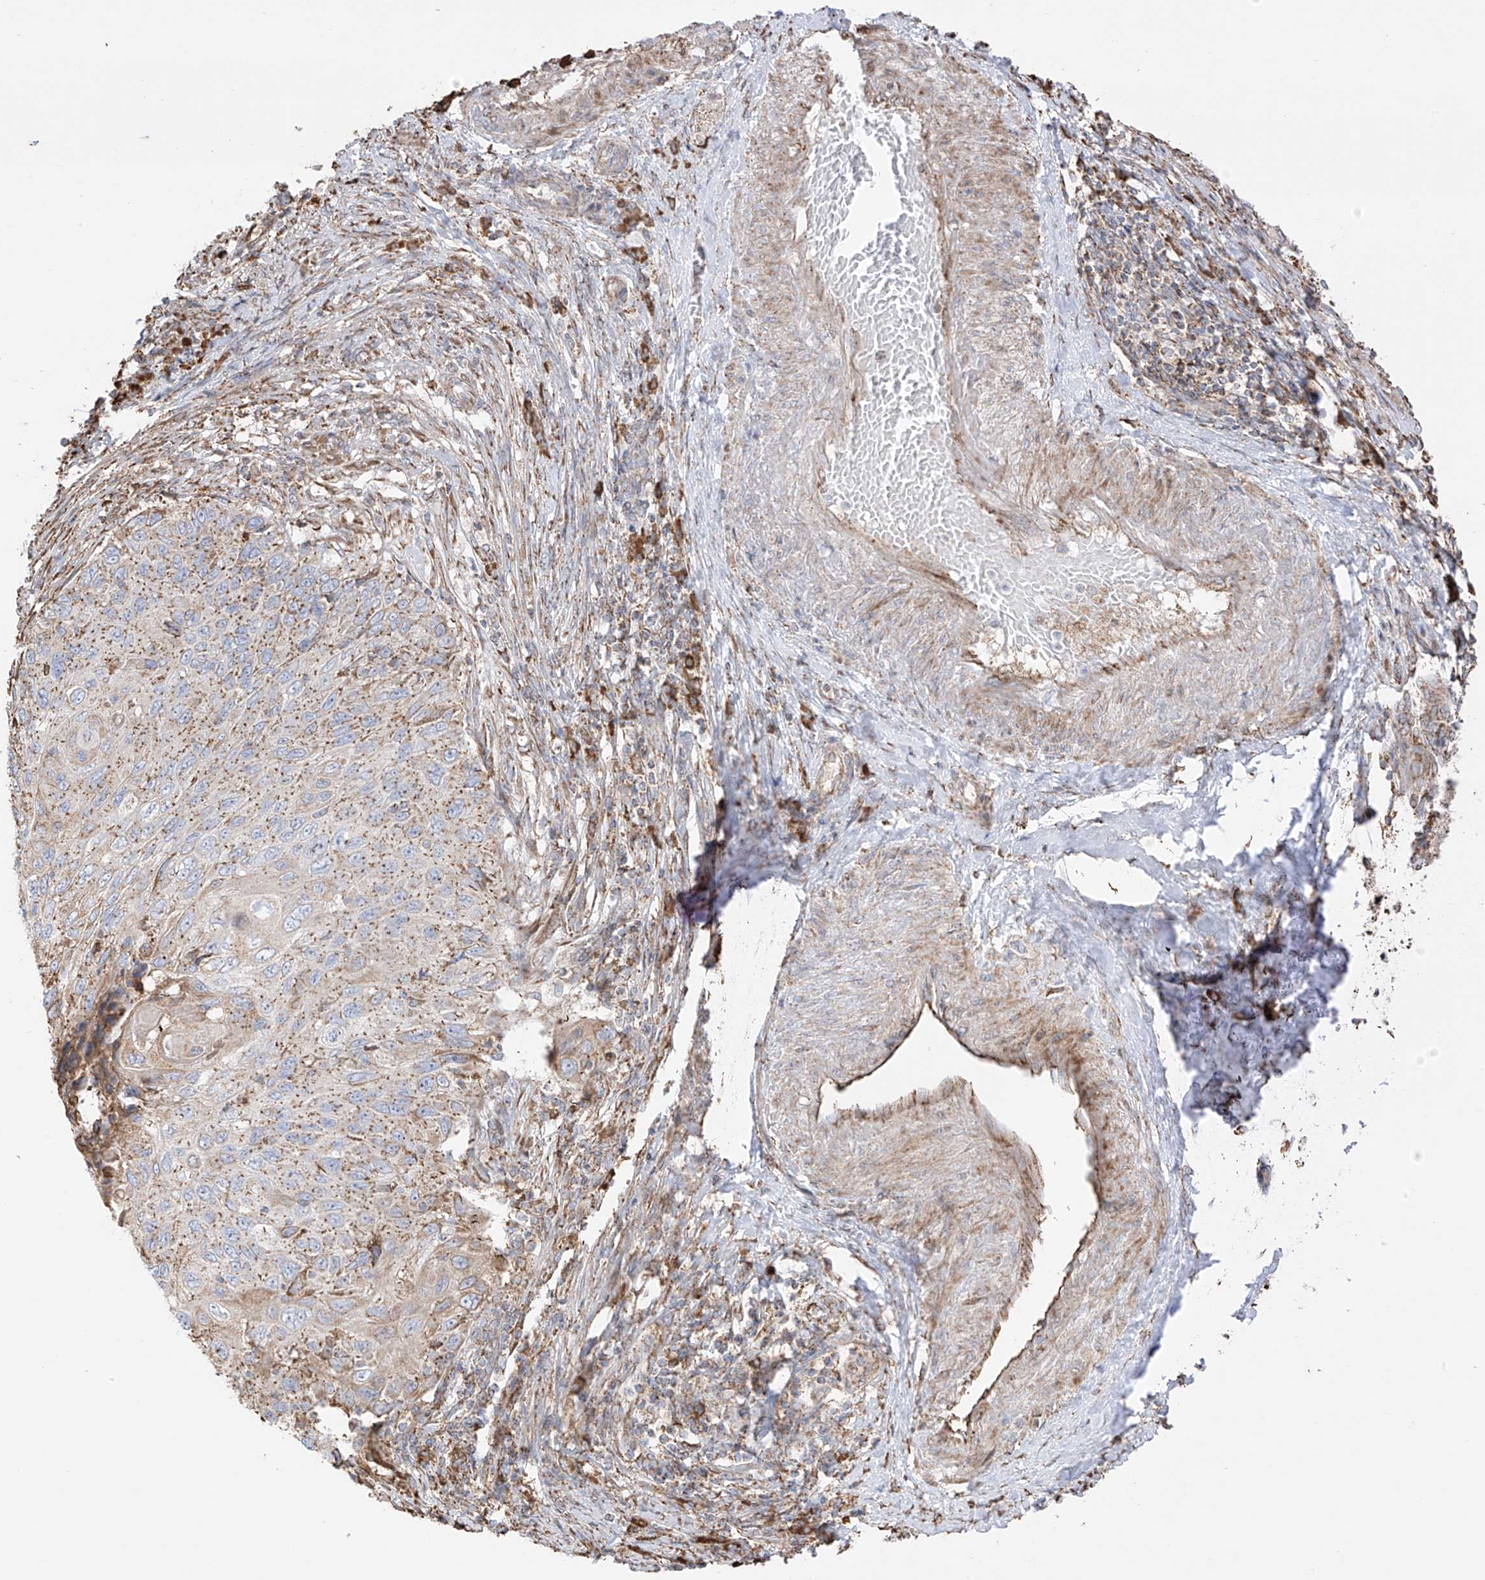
{"staining": {"intensity": "moderate", "quantity": ">75%", "location": "cytoplasmic/membranous"}, "tissue": "cervical cancer", "cell_type": "Tumor cells", "image_type": "cancer", "snomed": [{"axis": "morphology", "description": "Squamous cell carcinoma, NOS"}, {"axis": "topography", "description": "Cervix"}], "caption": "About >75% of tumor cells in squamous cell carcinoma (cervical) display moderate cytoplasmic/membranous protein staining as visualized by brown immunohistochemical staining.", "gene": "XKR3", "patient": {"sex": "female", "age": 70}}